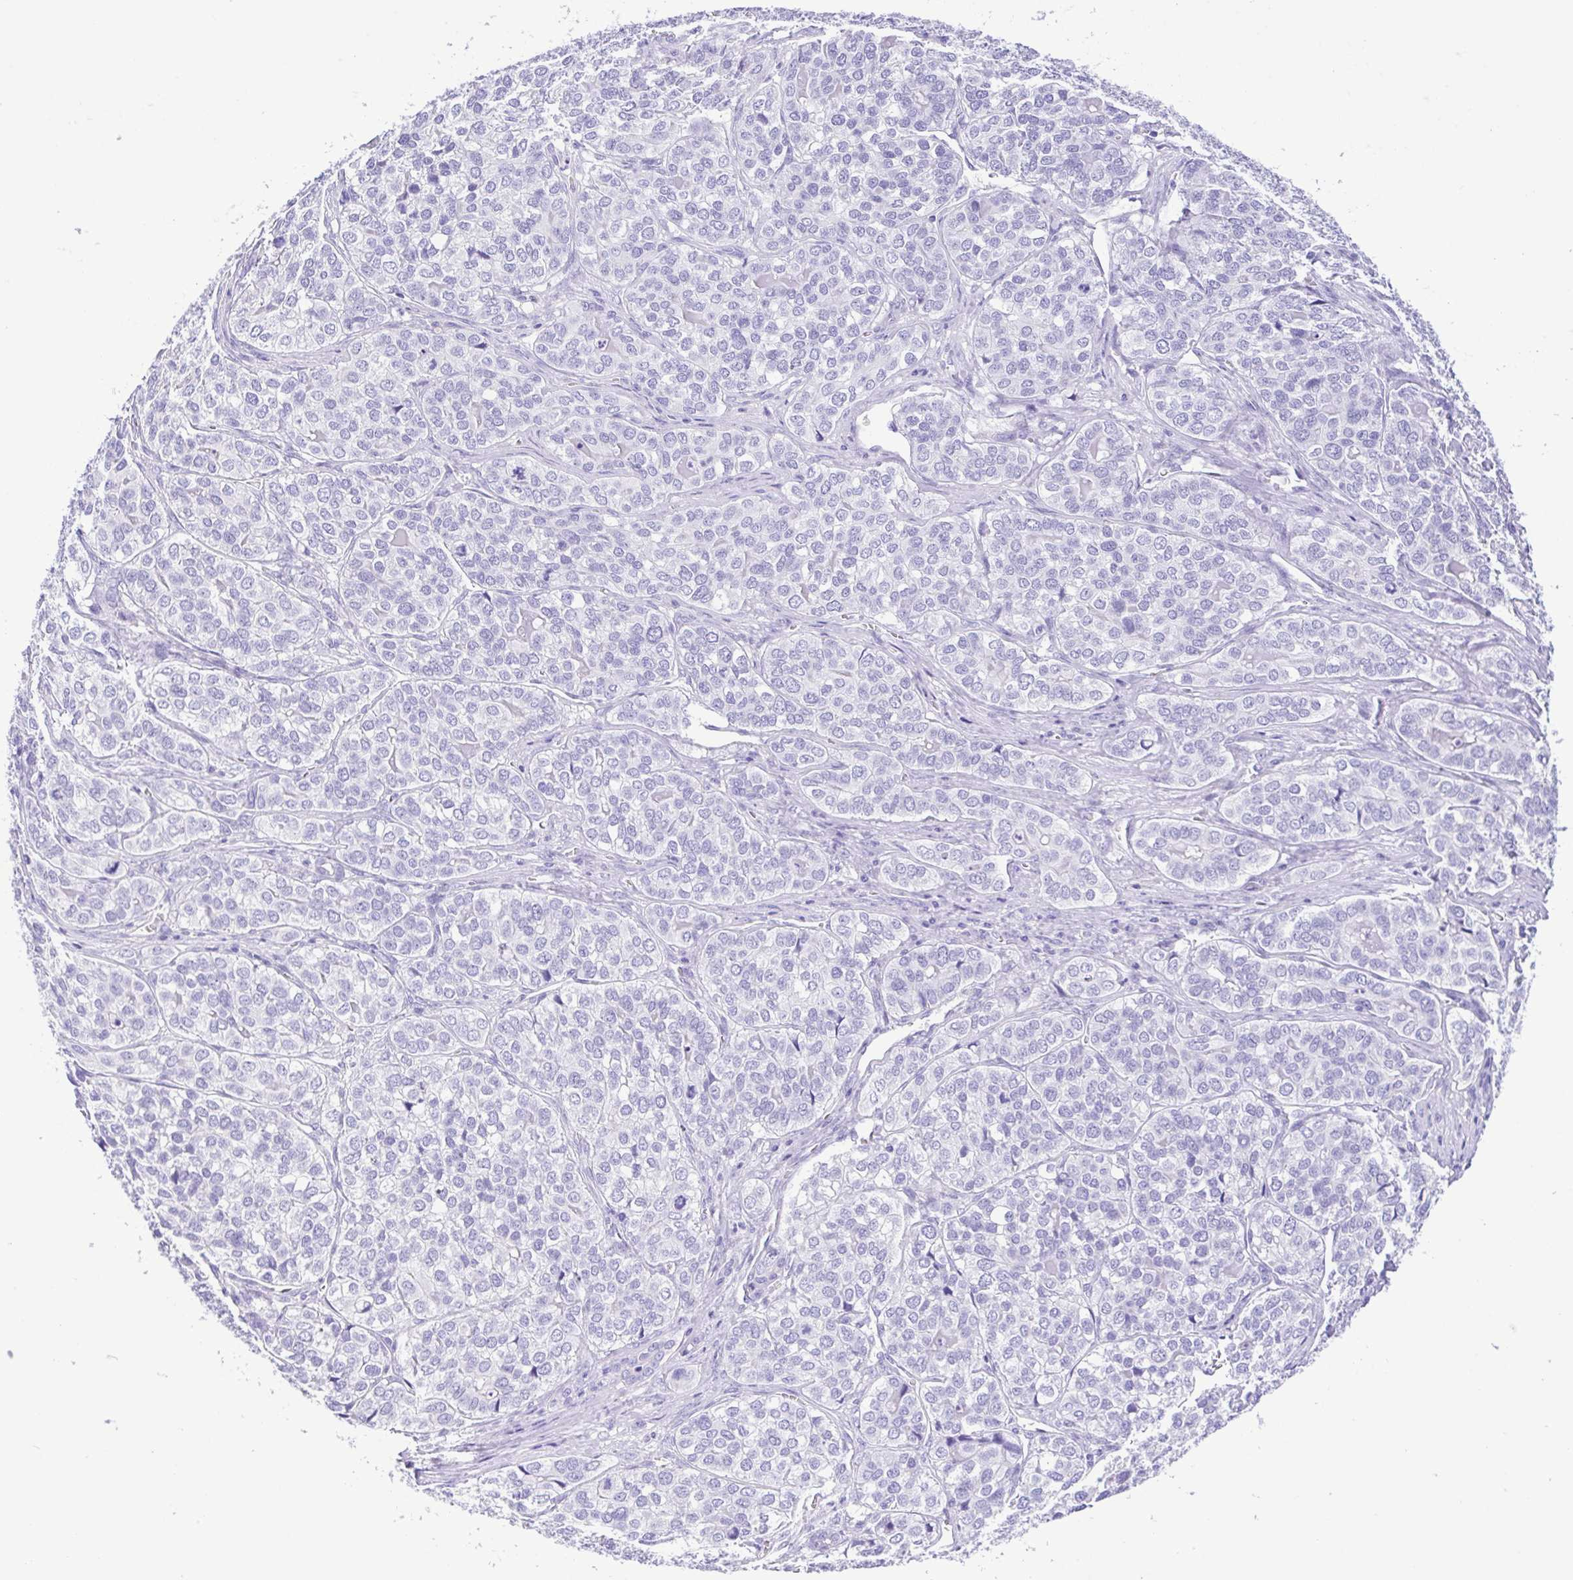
{"staining": {"intensity": "negative", "quantity": "none", "location": "none"}, "tissue": "liver cancer", "cell_type": "Tumor cells", "image_type": "cancer", "snomed": [{"axis": "morphology", "description": "Cholangiocarcinoma"}, {"axis": "topography", "description": "Liver"}], "caption": "IHC photomicrograph of human liver cholangiocarcinoma stained for a protein (brown), which displays no staining in tumor cells. (IHC, brightfield microscopy, high magnification).", "gene": "OVGP1", "patient": {"sex": "male", "age": 56}}